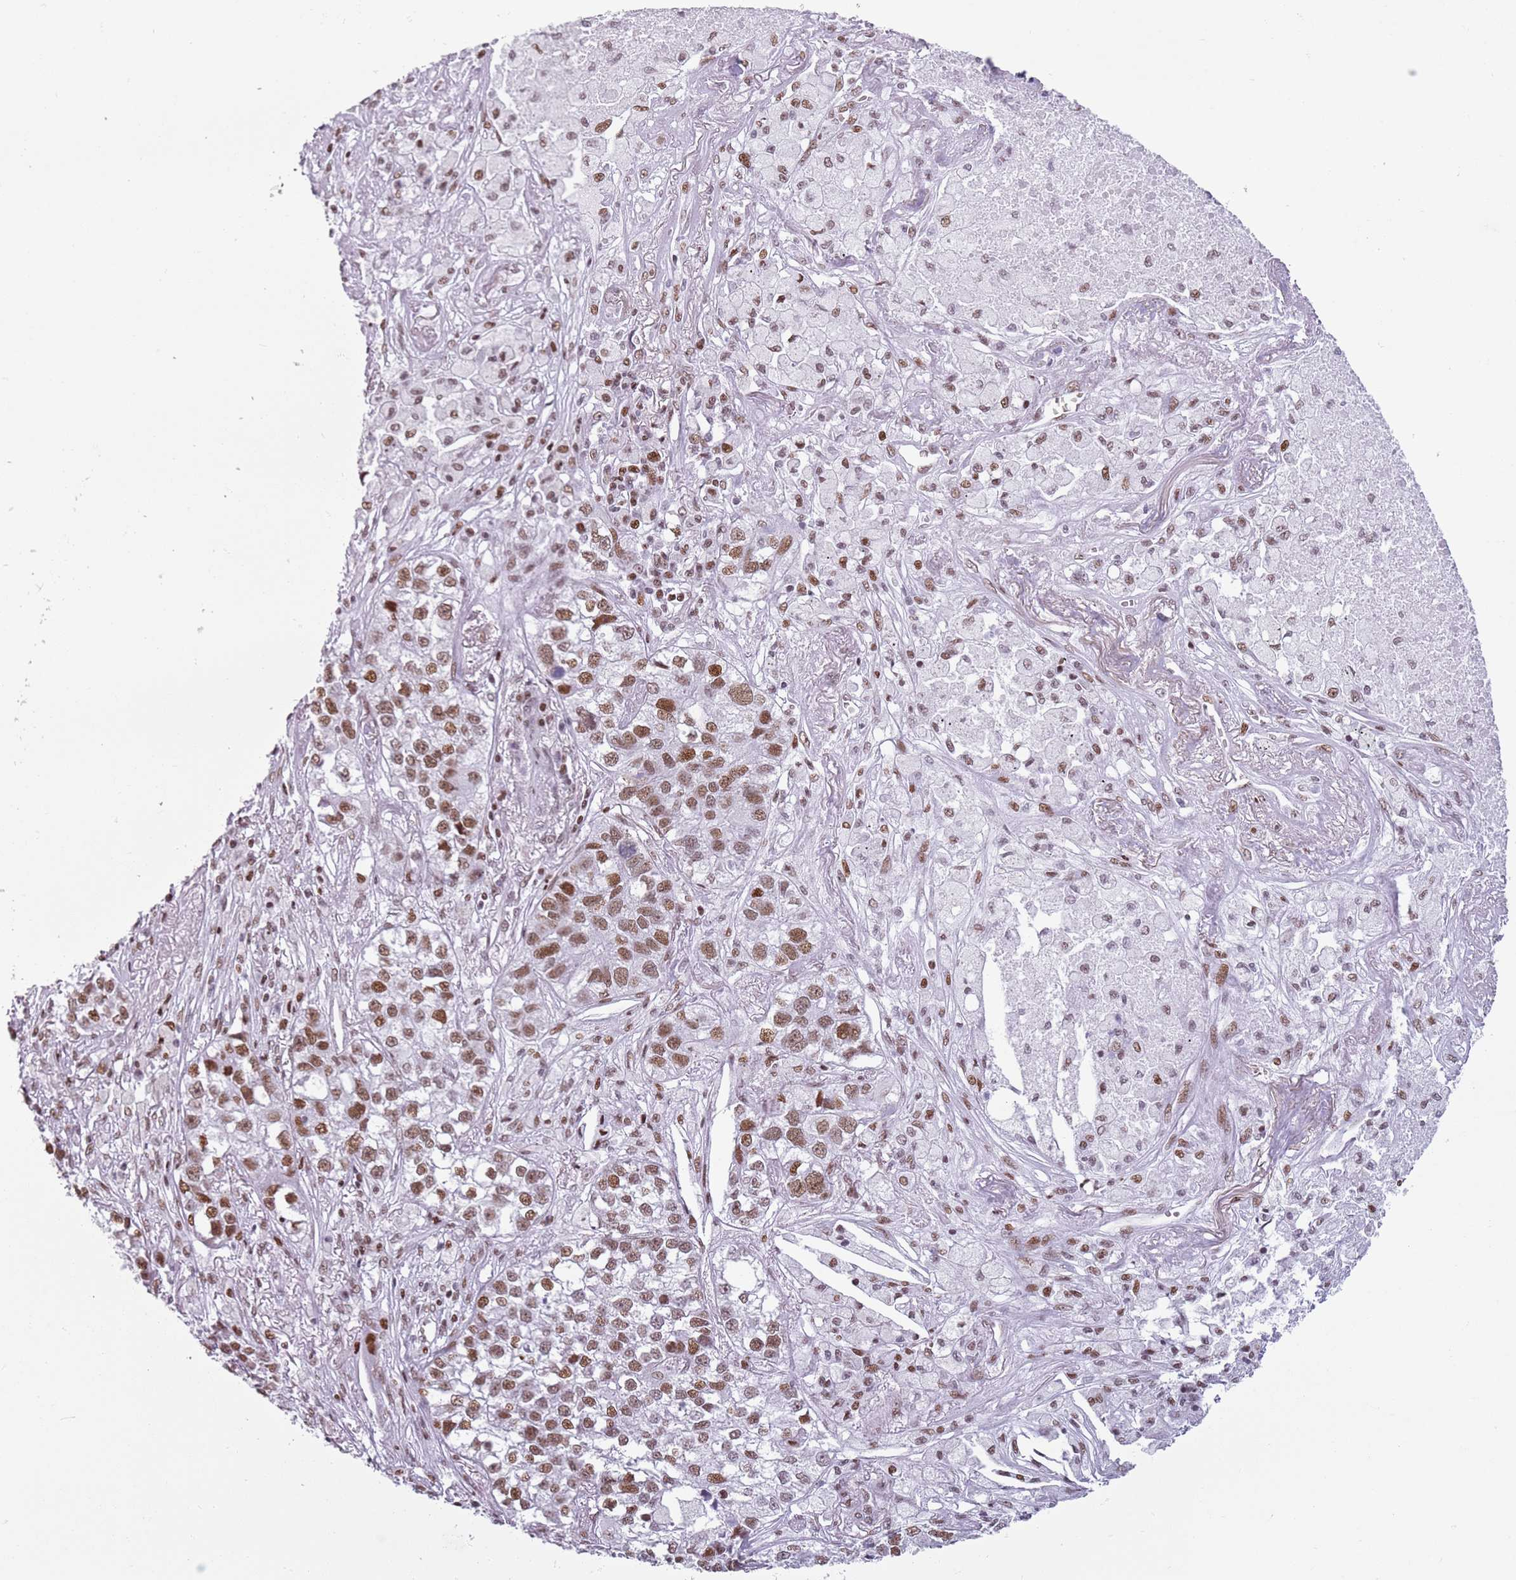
{"staining": {"intensity": "moderate", "quantity": ">75%", "location": "nuclear"}, "tissue": "lung cancer", "cell_type": "Tumor cells", "image_type": "cancer", "snomed": [{"axis": "morphology", "description": "Adenocarcinoma, NOS"}, {"axis": "topography", "description": "Lung"}], "caption": "Immunohistochemistry (IHC) photomicrograph of human lung cancer (adenocarcinoma) stained for a protein (brown), which reveals medium levels of moderate nuclear positivity in approximately >75% of tumor cells.", "gene": "FAM104B", "patient": {"sex": "male", "age": 49}}